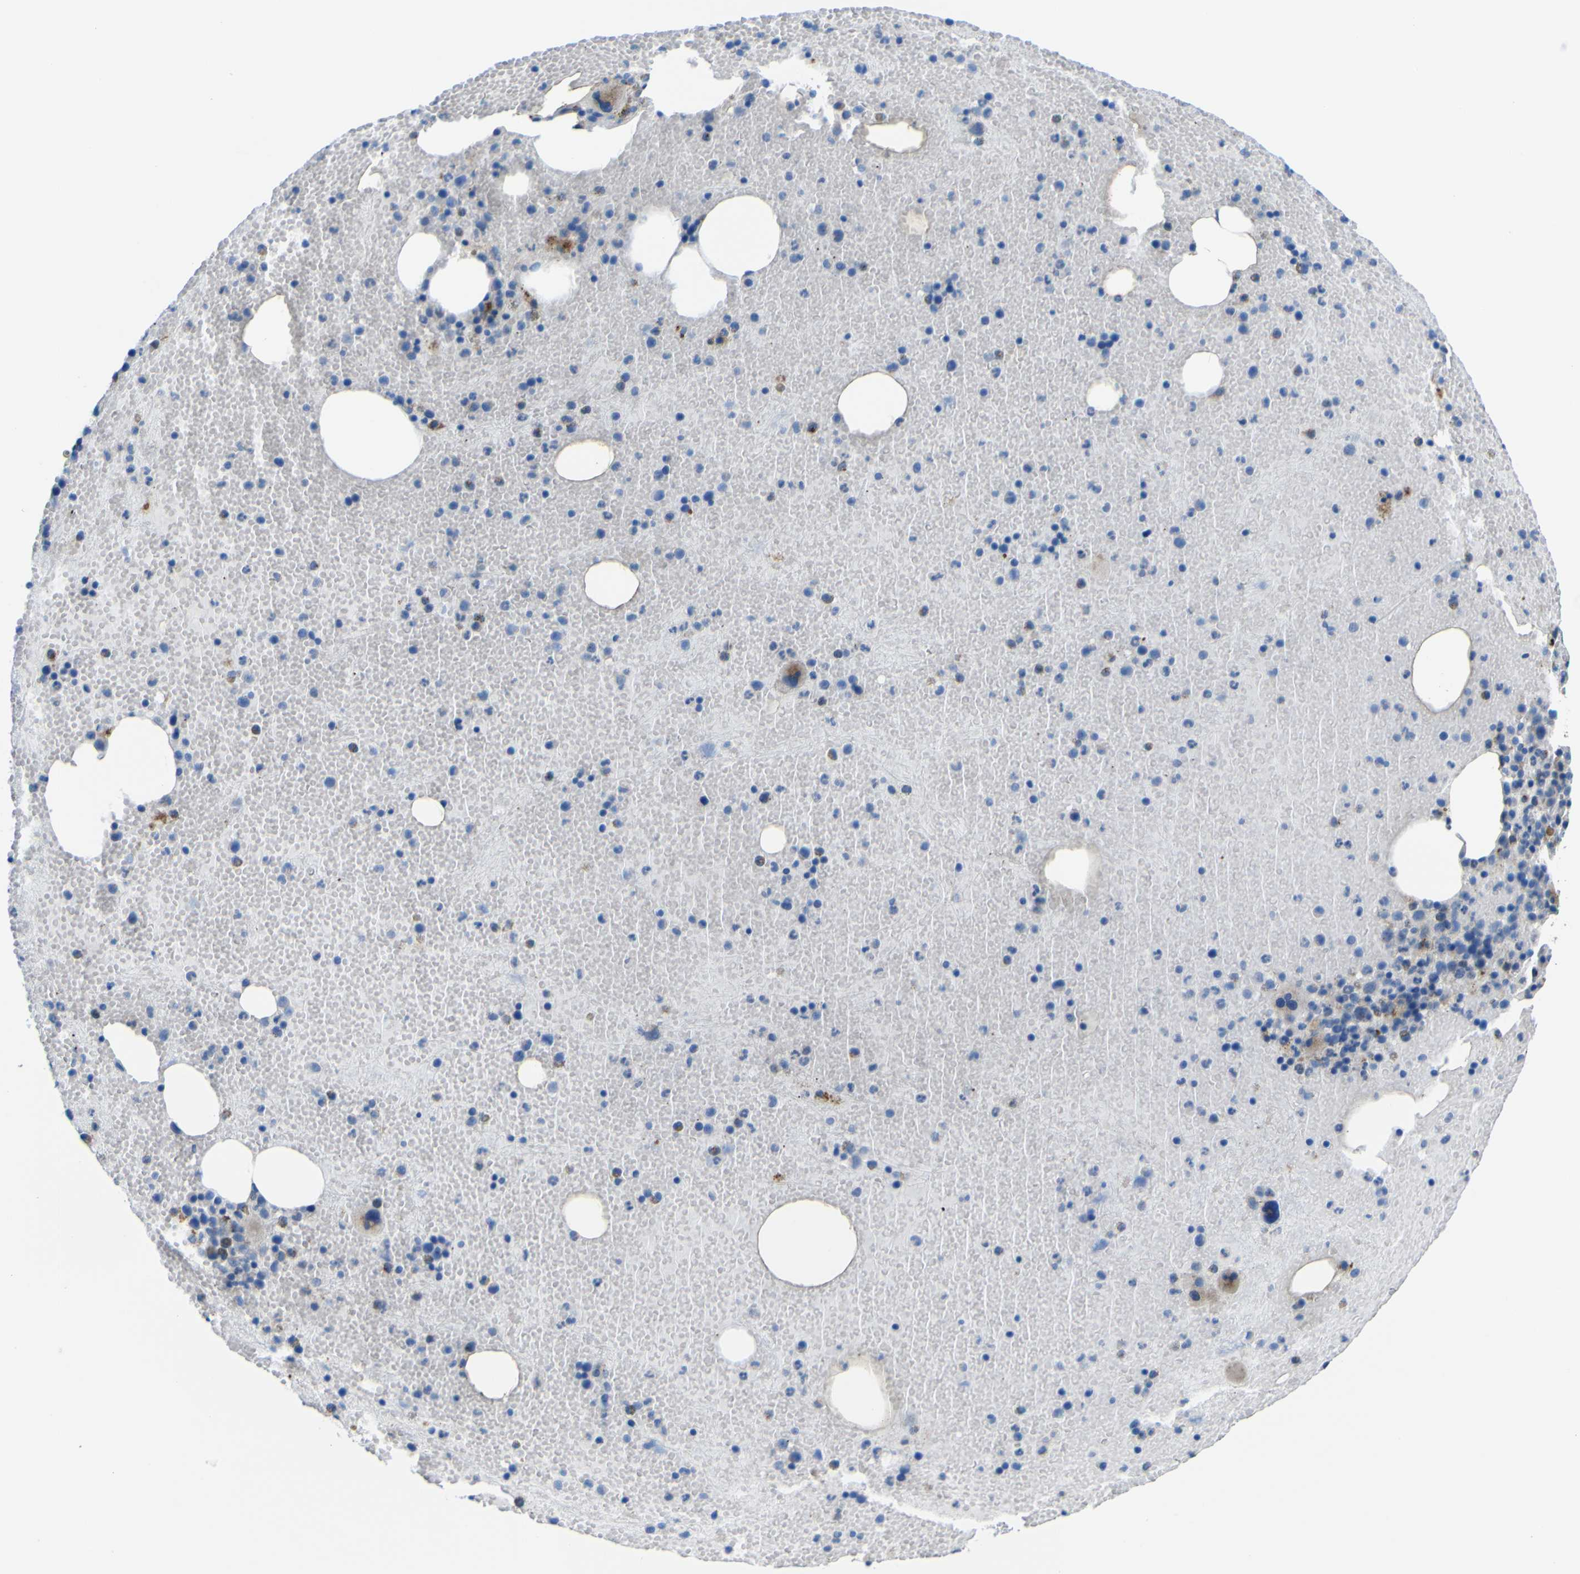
{"staining": {"intensity": "weak", "quantity": "<25%", "location": "cytoplasmic/membranous"}, "tissue": "bone marrow", "cell_type": "Hematopoietic cells", "image_type": "normal", "snomed": [{"axis": "morphology", "description": "Normal tissue, NOS"}, {"axis": "morphology", "description": "Inflammation, NOS"}, {"axis": "topography", "description": "Bone marrow"}], "caption": "High power microscopy histopathology image of an IHC histopathology image of normal bone marrow, revealing no significant staining in hematopoietic cells. (IHC, brightfield microscopy, high magnification).", "gene": "CST3", "patient": {"sex": "male", "age": 43}}